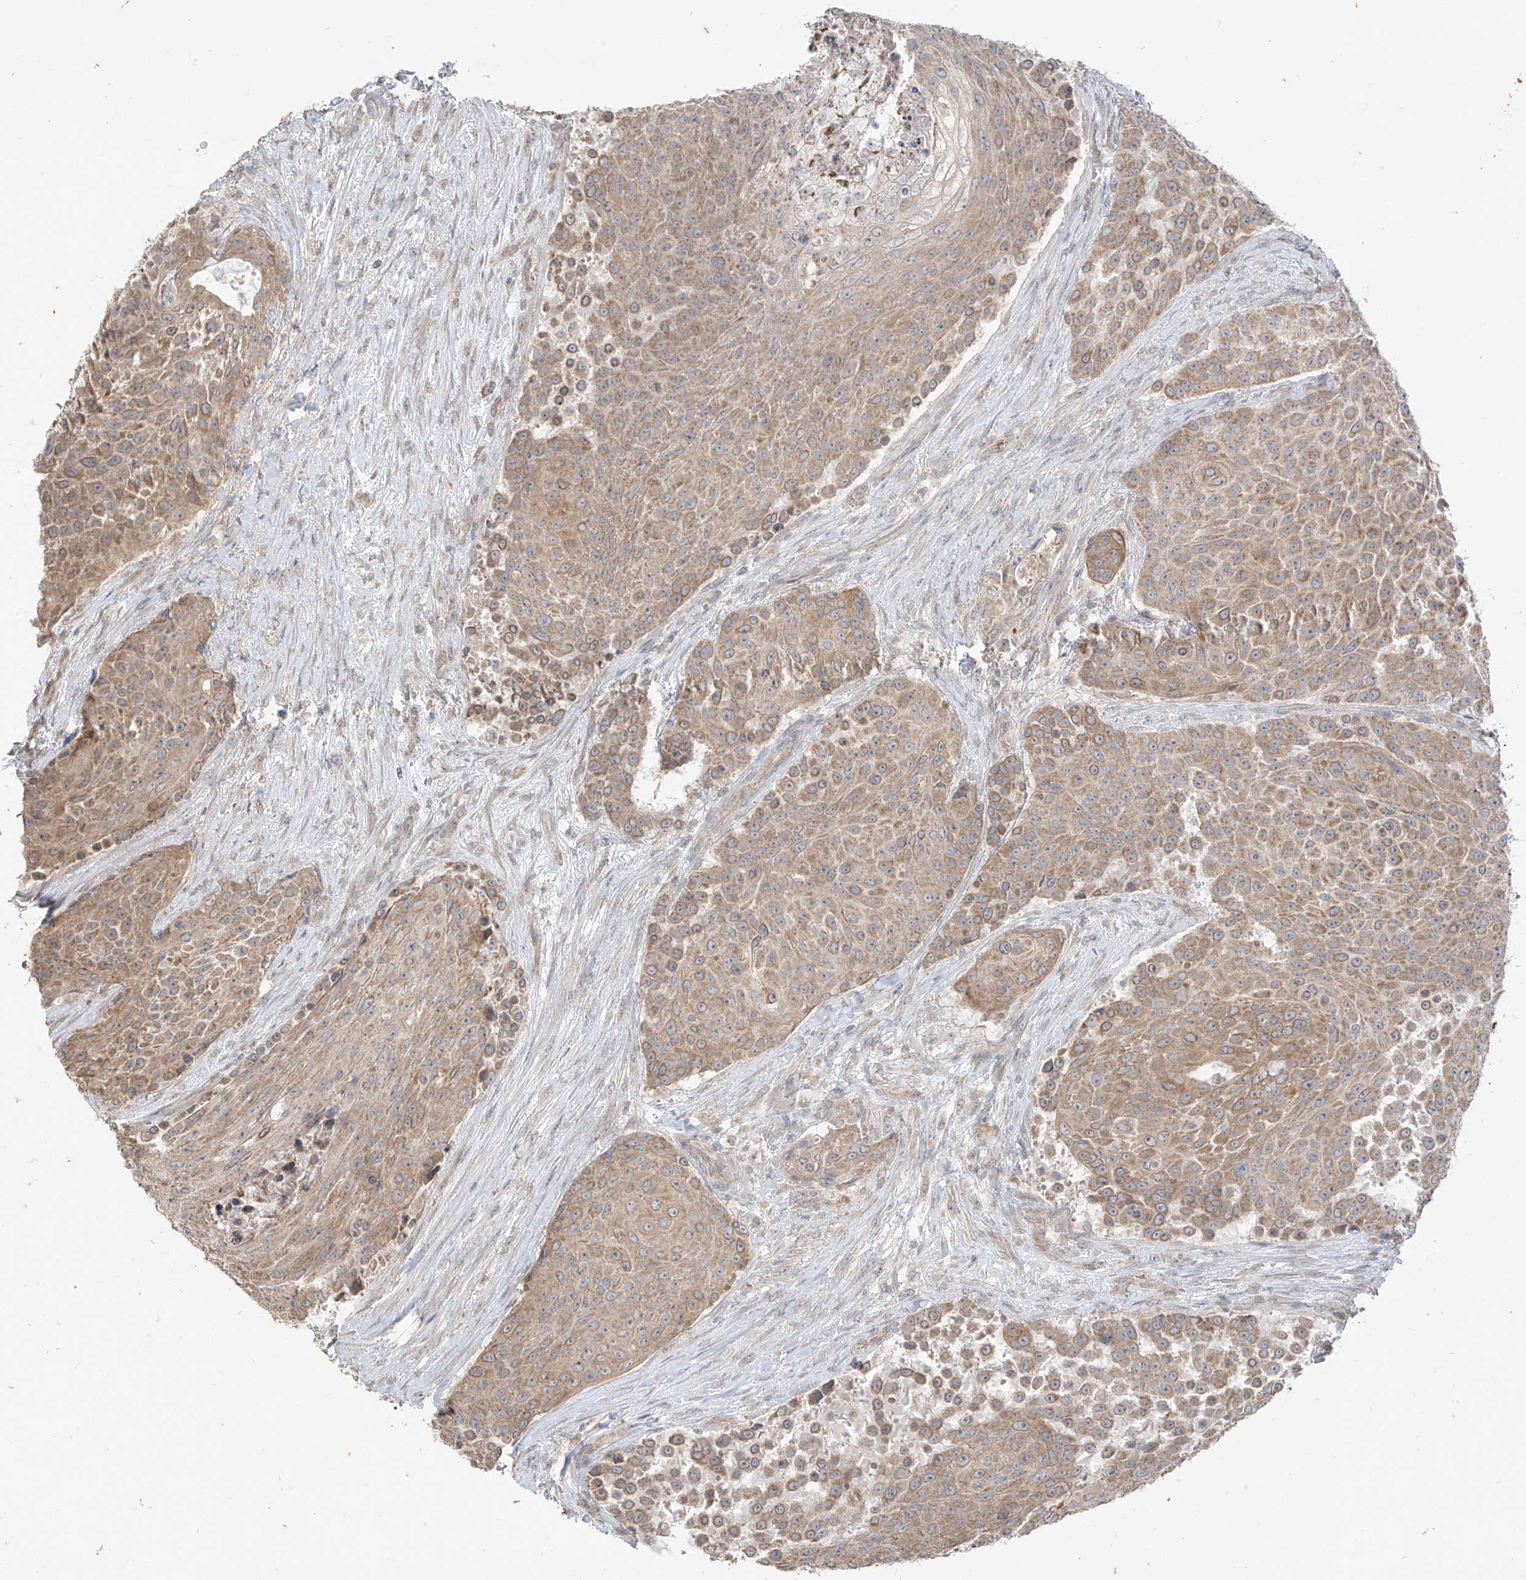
{"staining": {"intensity": "moderate", "quantity": ">75%", "location": "cytoplasmic/membranous"}, "tissue": "urothelial cancer", "cell_type": "Tumor cells", "image_type": "cancer", "snomed": [{"axis": "morphology", "description": "Urothelial carcinoma, High grade"}, {"axis": "topography", "description": "Urinary bladder"}], "caption": "A medium amount of moderate cytoplasmic/membranous expression is present in approximately >75% of tumor cells in urothelial cancer tissue.", "gene": "MTUS2", "patient": {"sex": "female", "age": 63}}